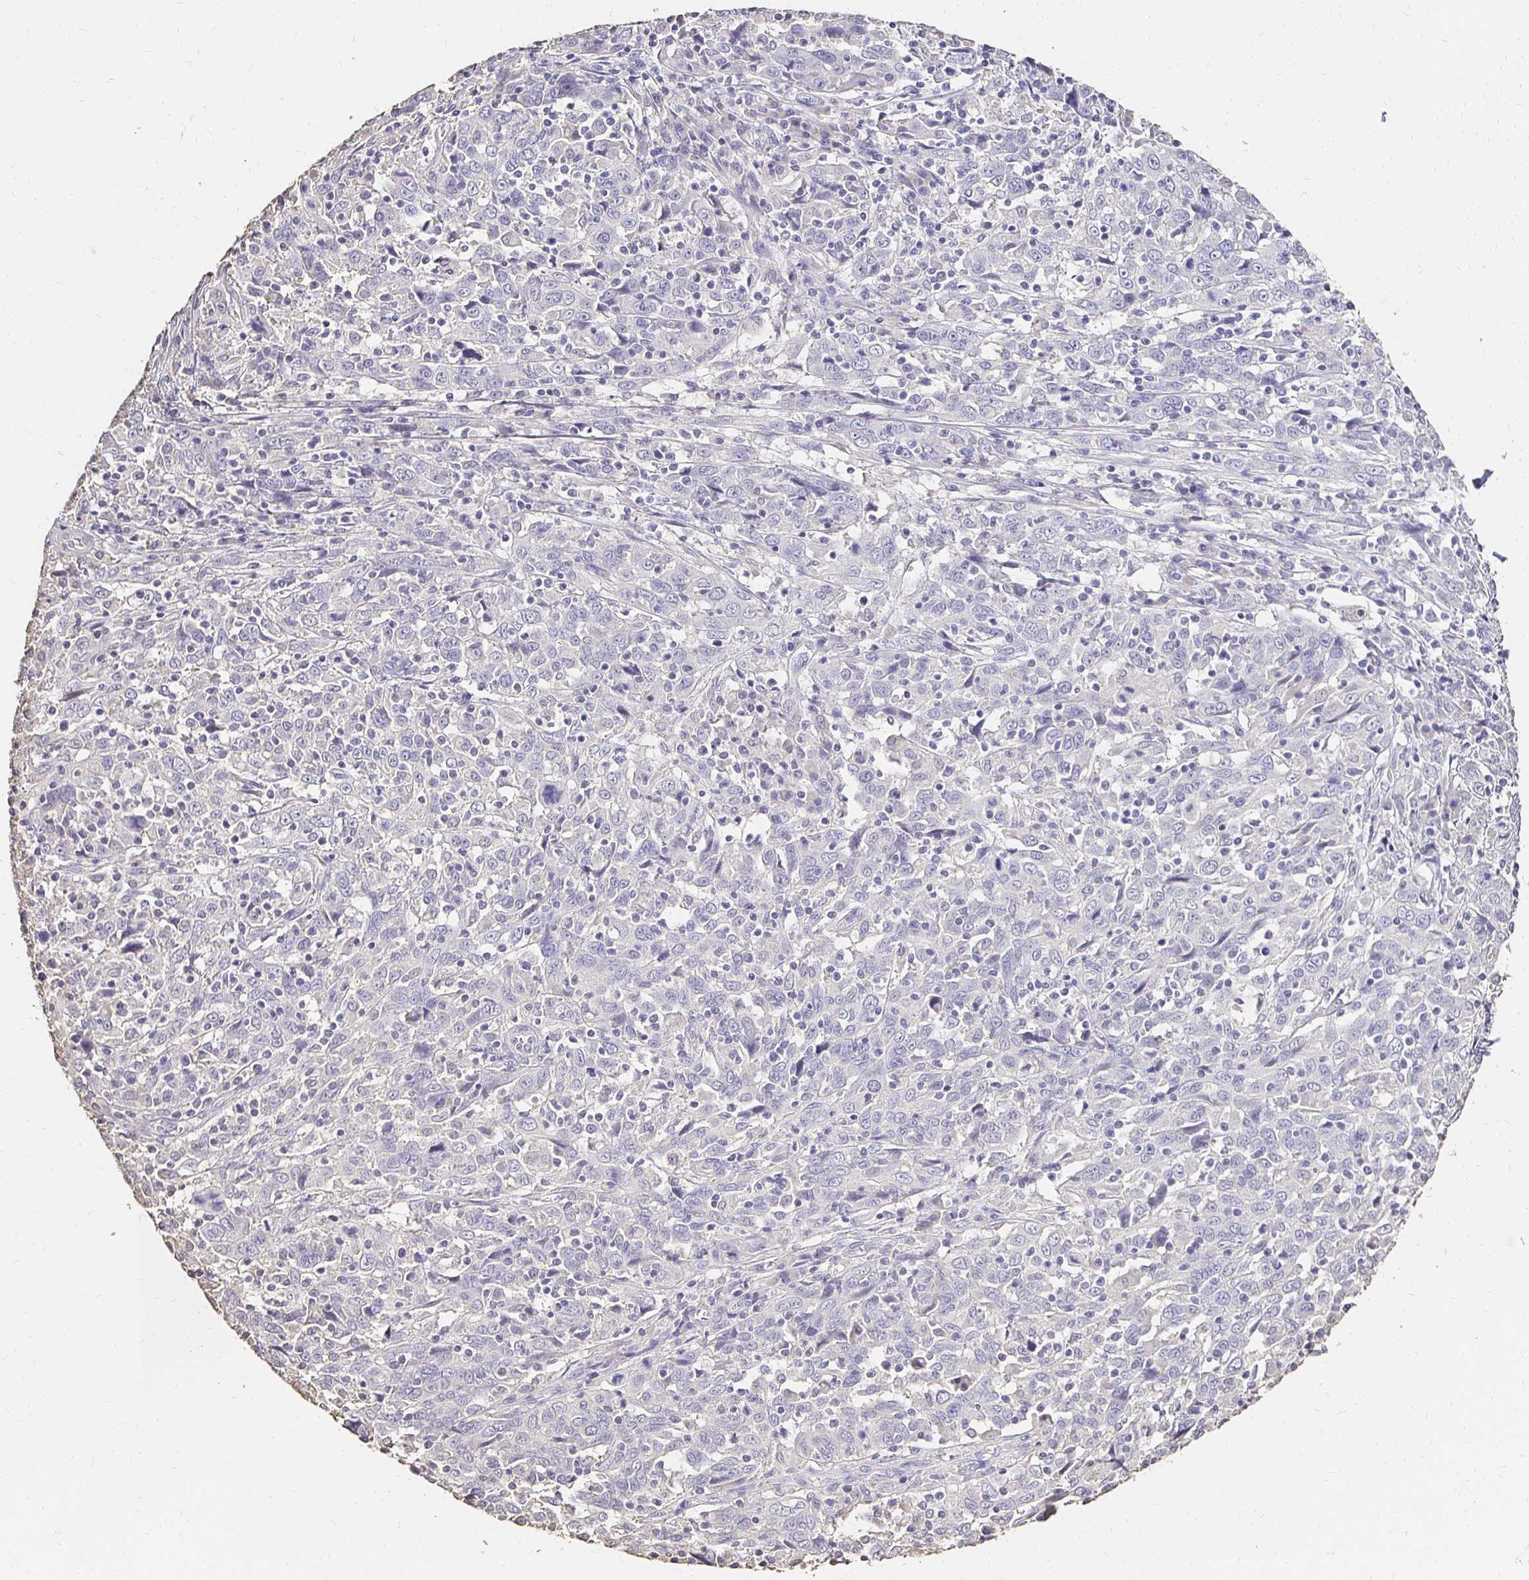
{"staining": {"intensity": "negative", "quantity": "none", "location": "none"}, "tissue": "cervical cancer", "cell_type": "Tumor cells", "image_type": "cancer", "snomed": [{"axis": "morphology", "description": "Squamous cell carcinoma, NOS"}, {"axis": "topography", "description": "Cervix"}], "caption": "There is no significant staining in tumor cells of cervical squamous cell carcinoma.", "gene": "UGT1A6", "patient": {"sex": "female", "age": 46}}